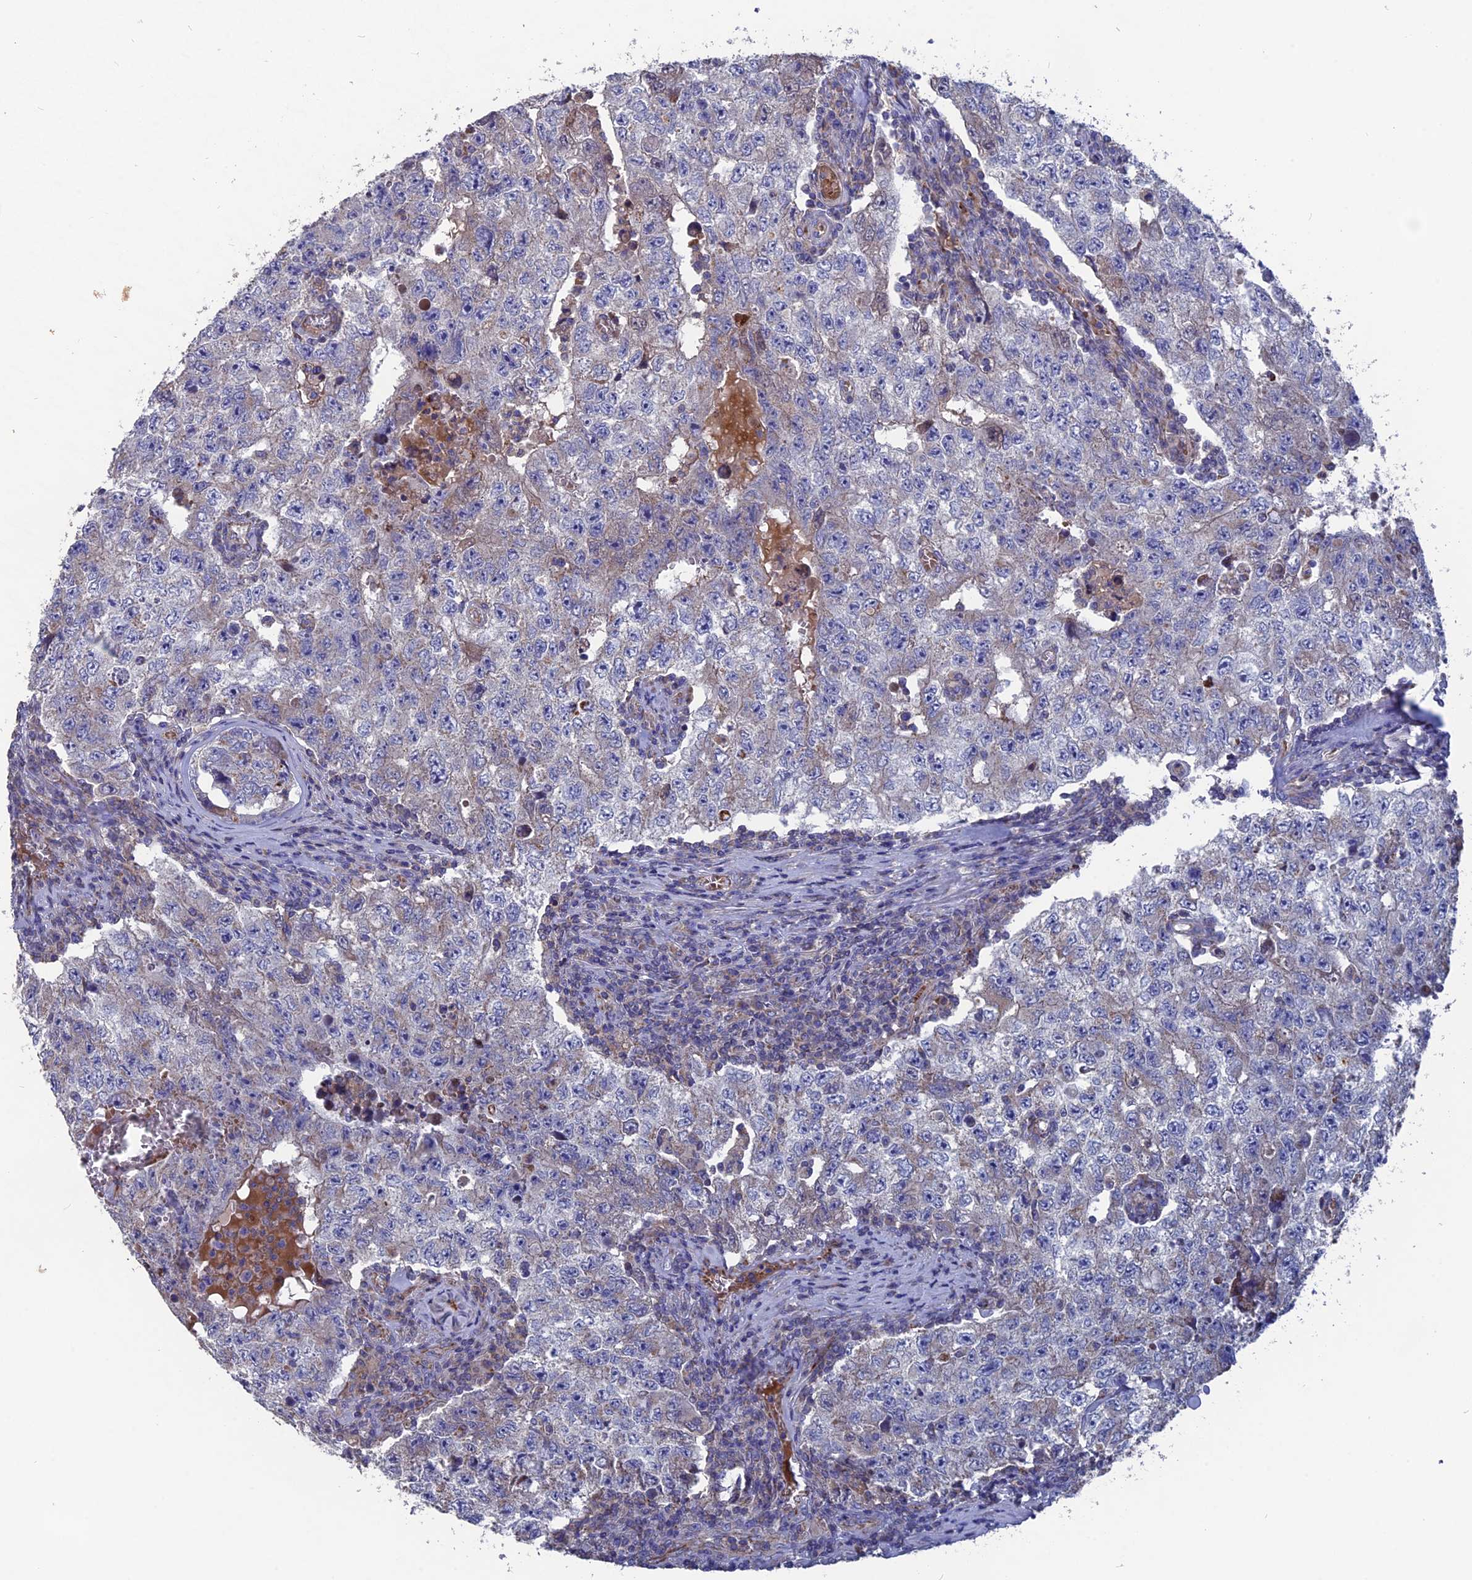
{"staining": {"intensity": "negative", "quantity": "none", "location": "none"}, "tissue": "testis cancer", "cell_type": "Tumor cells", "image_type": "cancer", "snomed": [{"axis": "morphology", "description": "Carcinoma, Embryonal, NOS"}, {"axis": "topography", "description": "Testis"}], "caption": "Immunohistochemistry of testis cancer reveals no positivity in tumor cells.", "gene": "TGFA", "patient": {"sex": "male", "age": 17}}